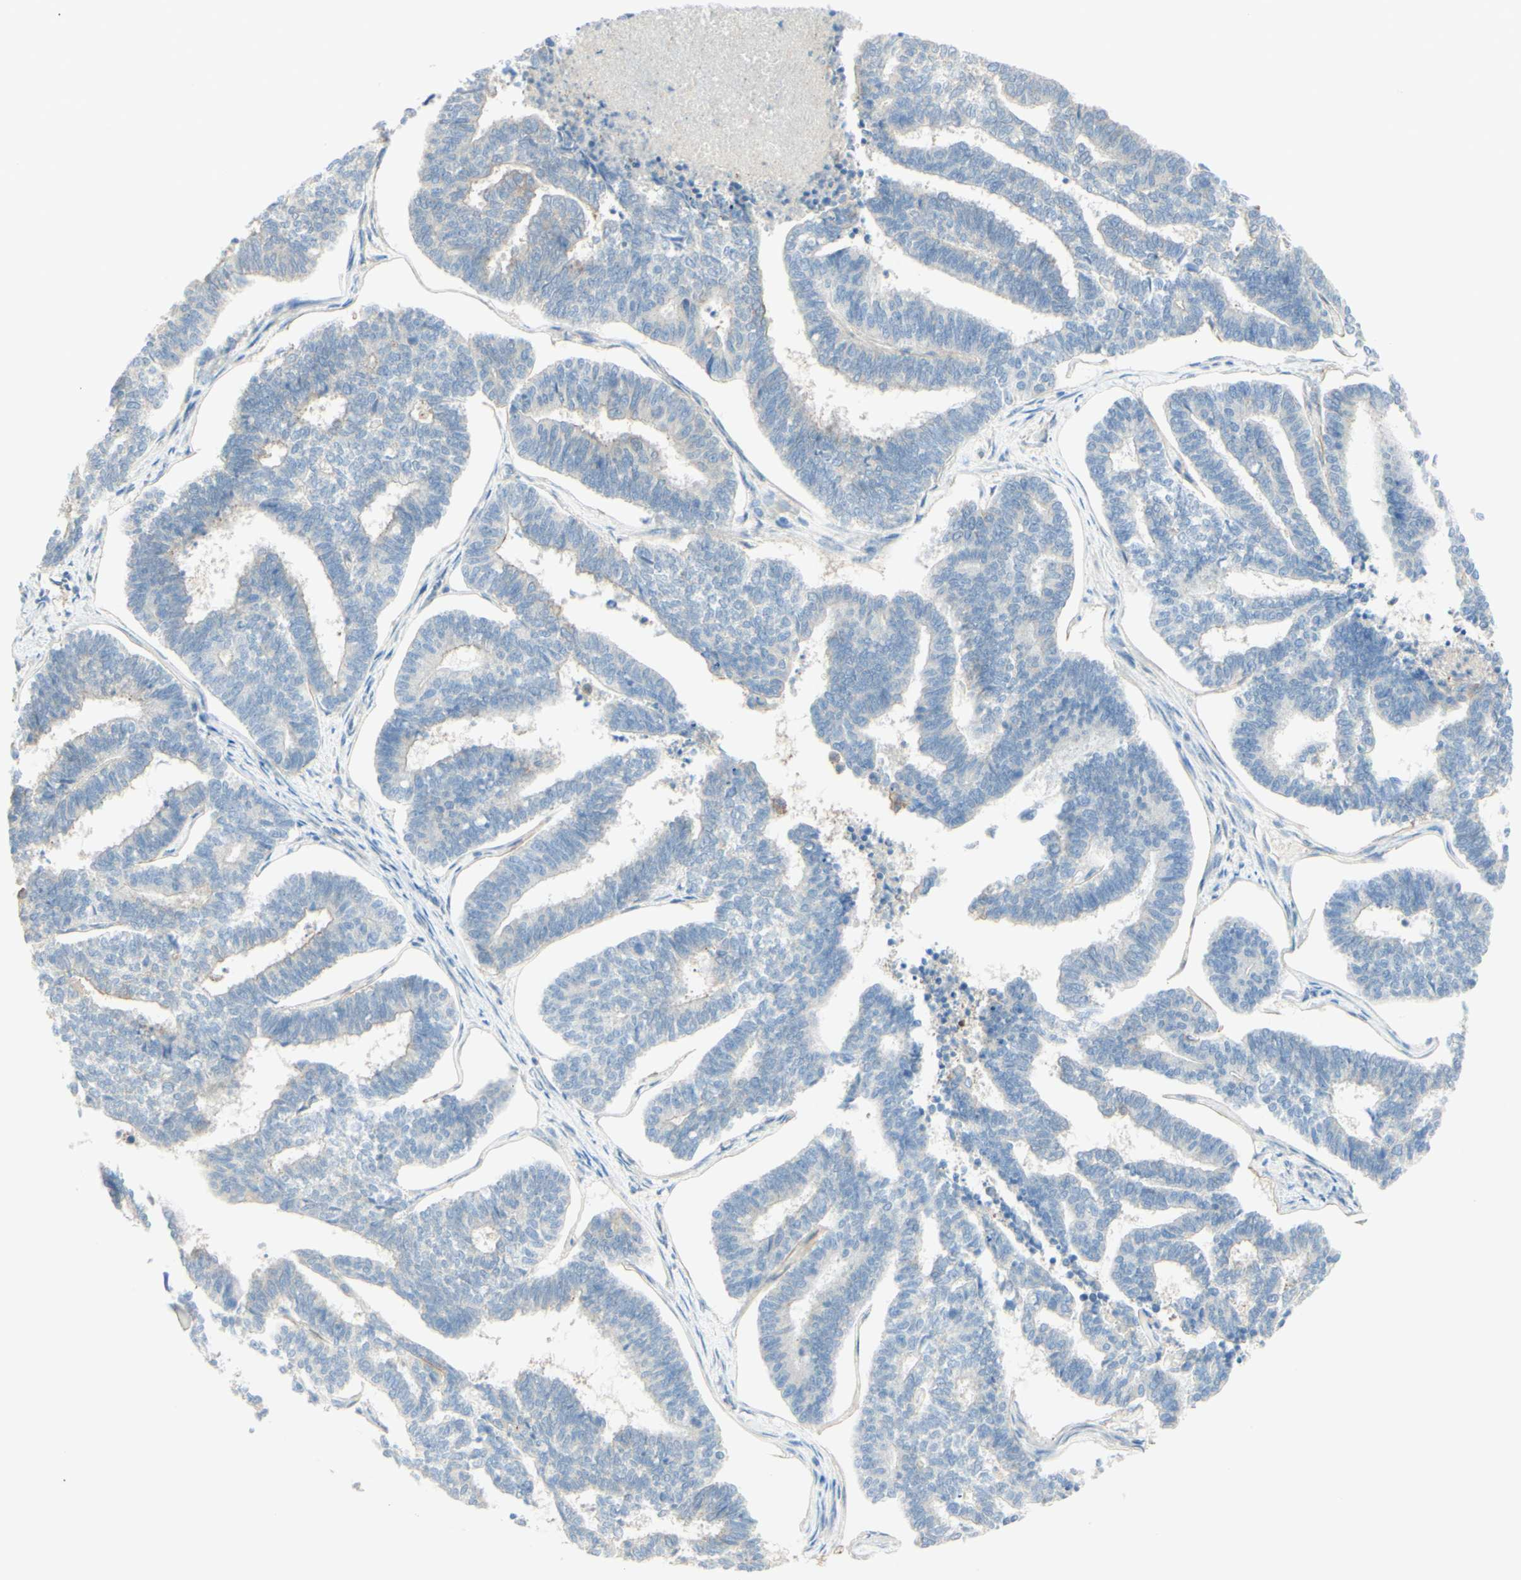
{"staining": {"intensity": "weak", "quantity": "<25%", "location": "cytoplasmic/membranous"}, "tissue": "endometrial cancer", "cell_type": "Tumor cells", "image_type": "cancer", "snomed": [{"axis": "morphology", "description": "Adenocarcinoma, NOS"}, {"axis": "topography", "description": "Endometrium"}], "caption": "DAB (3,3'-diaminobenzidine) immunohistochemical staining of human endometrial cancer (adenocarcinoma) shows no significant positivity in tumor cells.", "gene": "MTM1", "patient": {"sex": "female", "age": 70}}